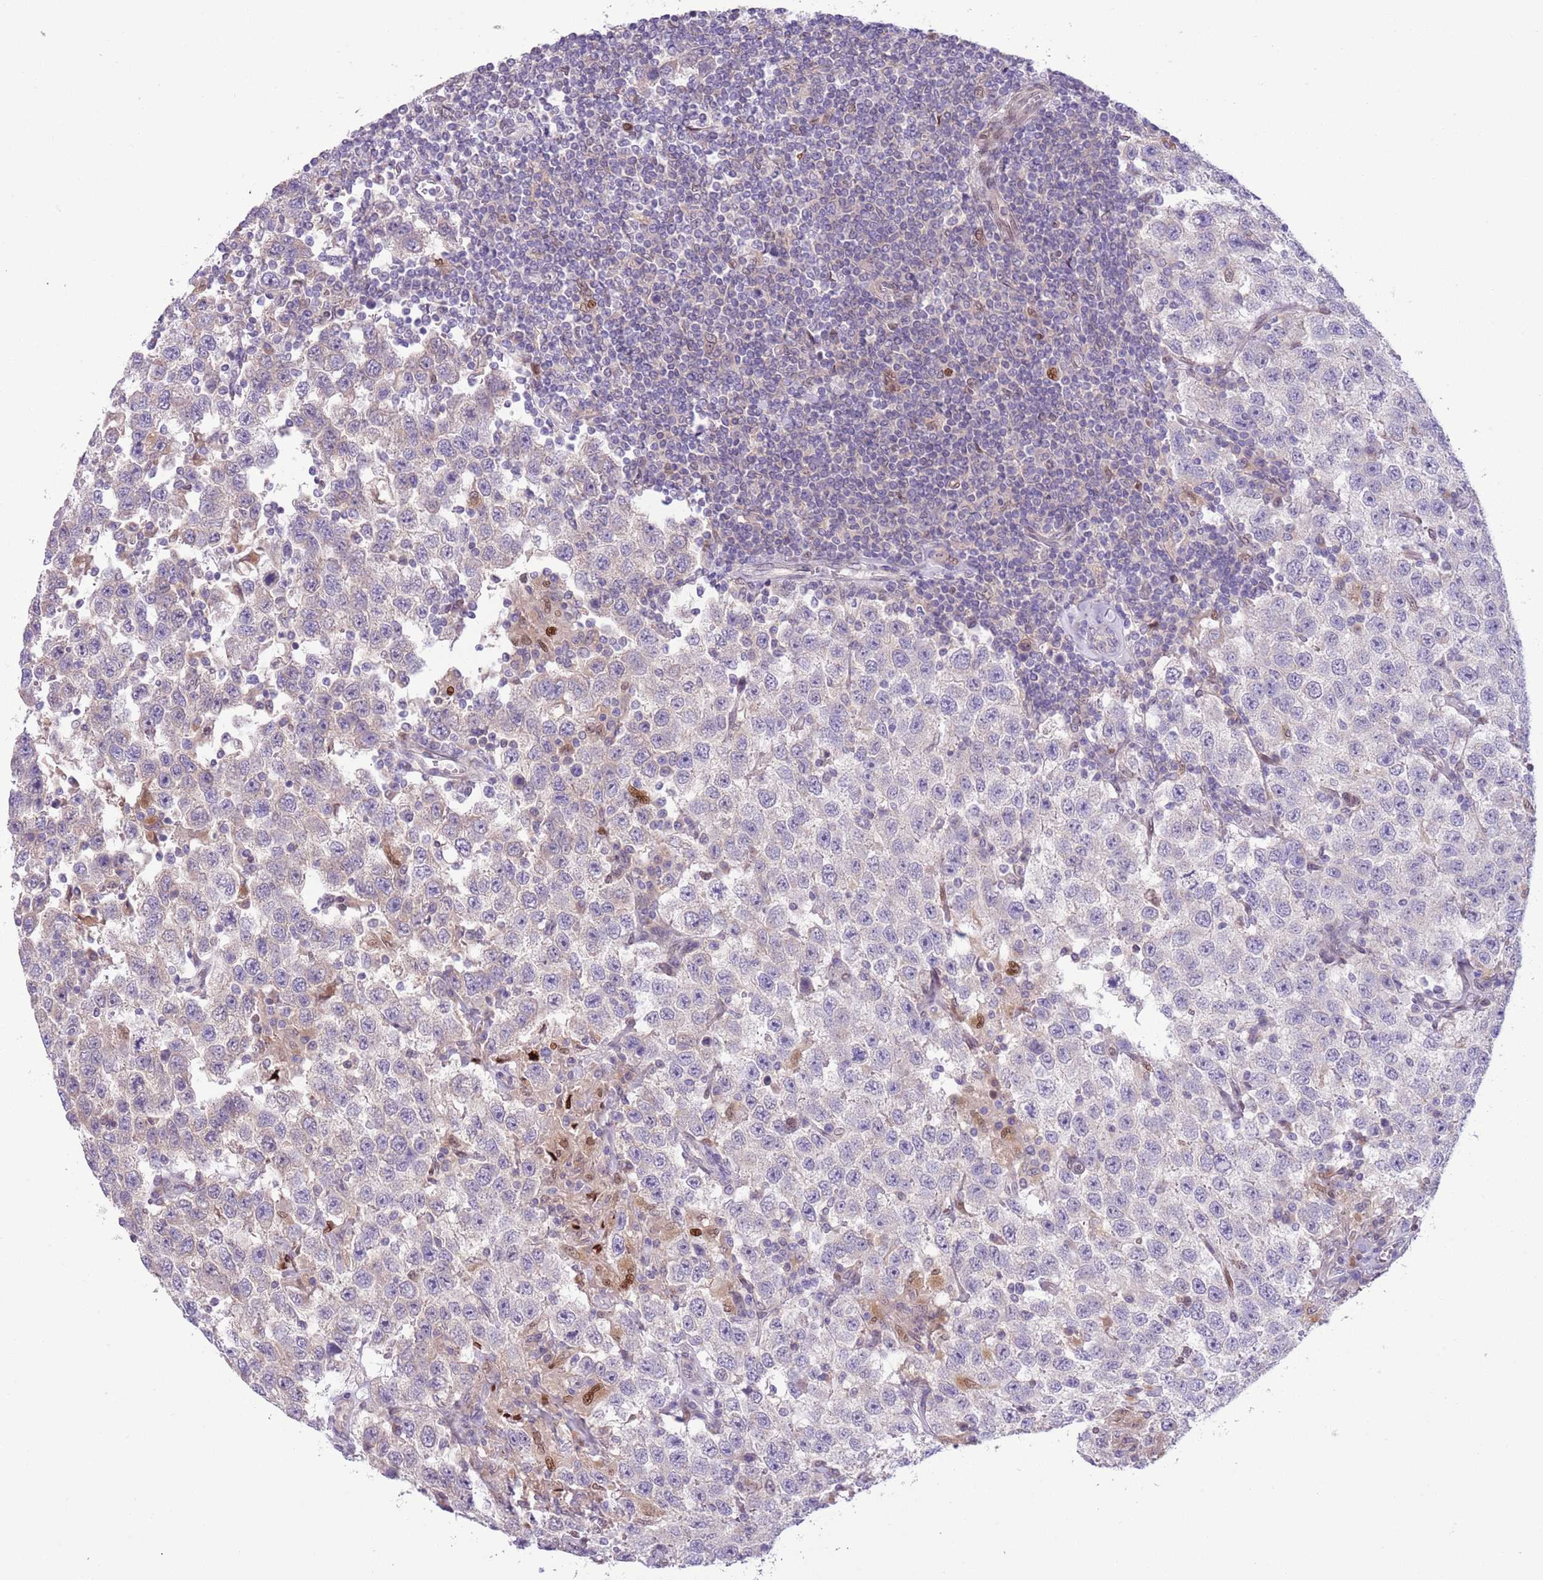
{"staining": {"intensity": "negative", "quantity": "none", "location": "none"}, "tissue": "testis cancer", "cell_type": "Tumor cells", "image_type": "cancer", "snomed": [{"axis": "morphology", "description": "Seminoma, NOS"}, {"axis": "topography", "description": "Testis"}], "caption": "Tumor cells are negative for protein expression in human seminoma (testis).", "gene": "CCND2", "patient": {"sex": "male", "age": 41}}